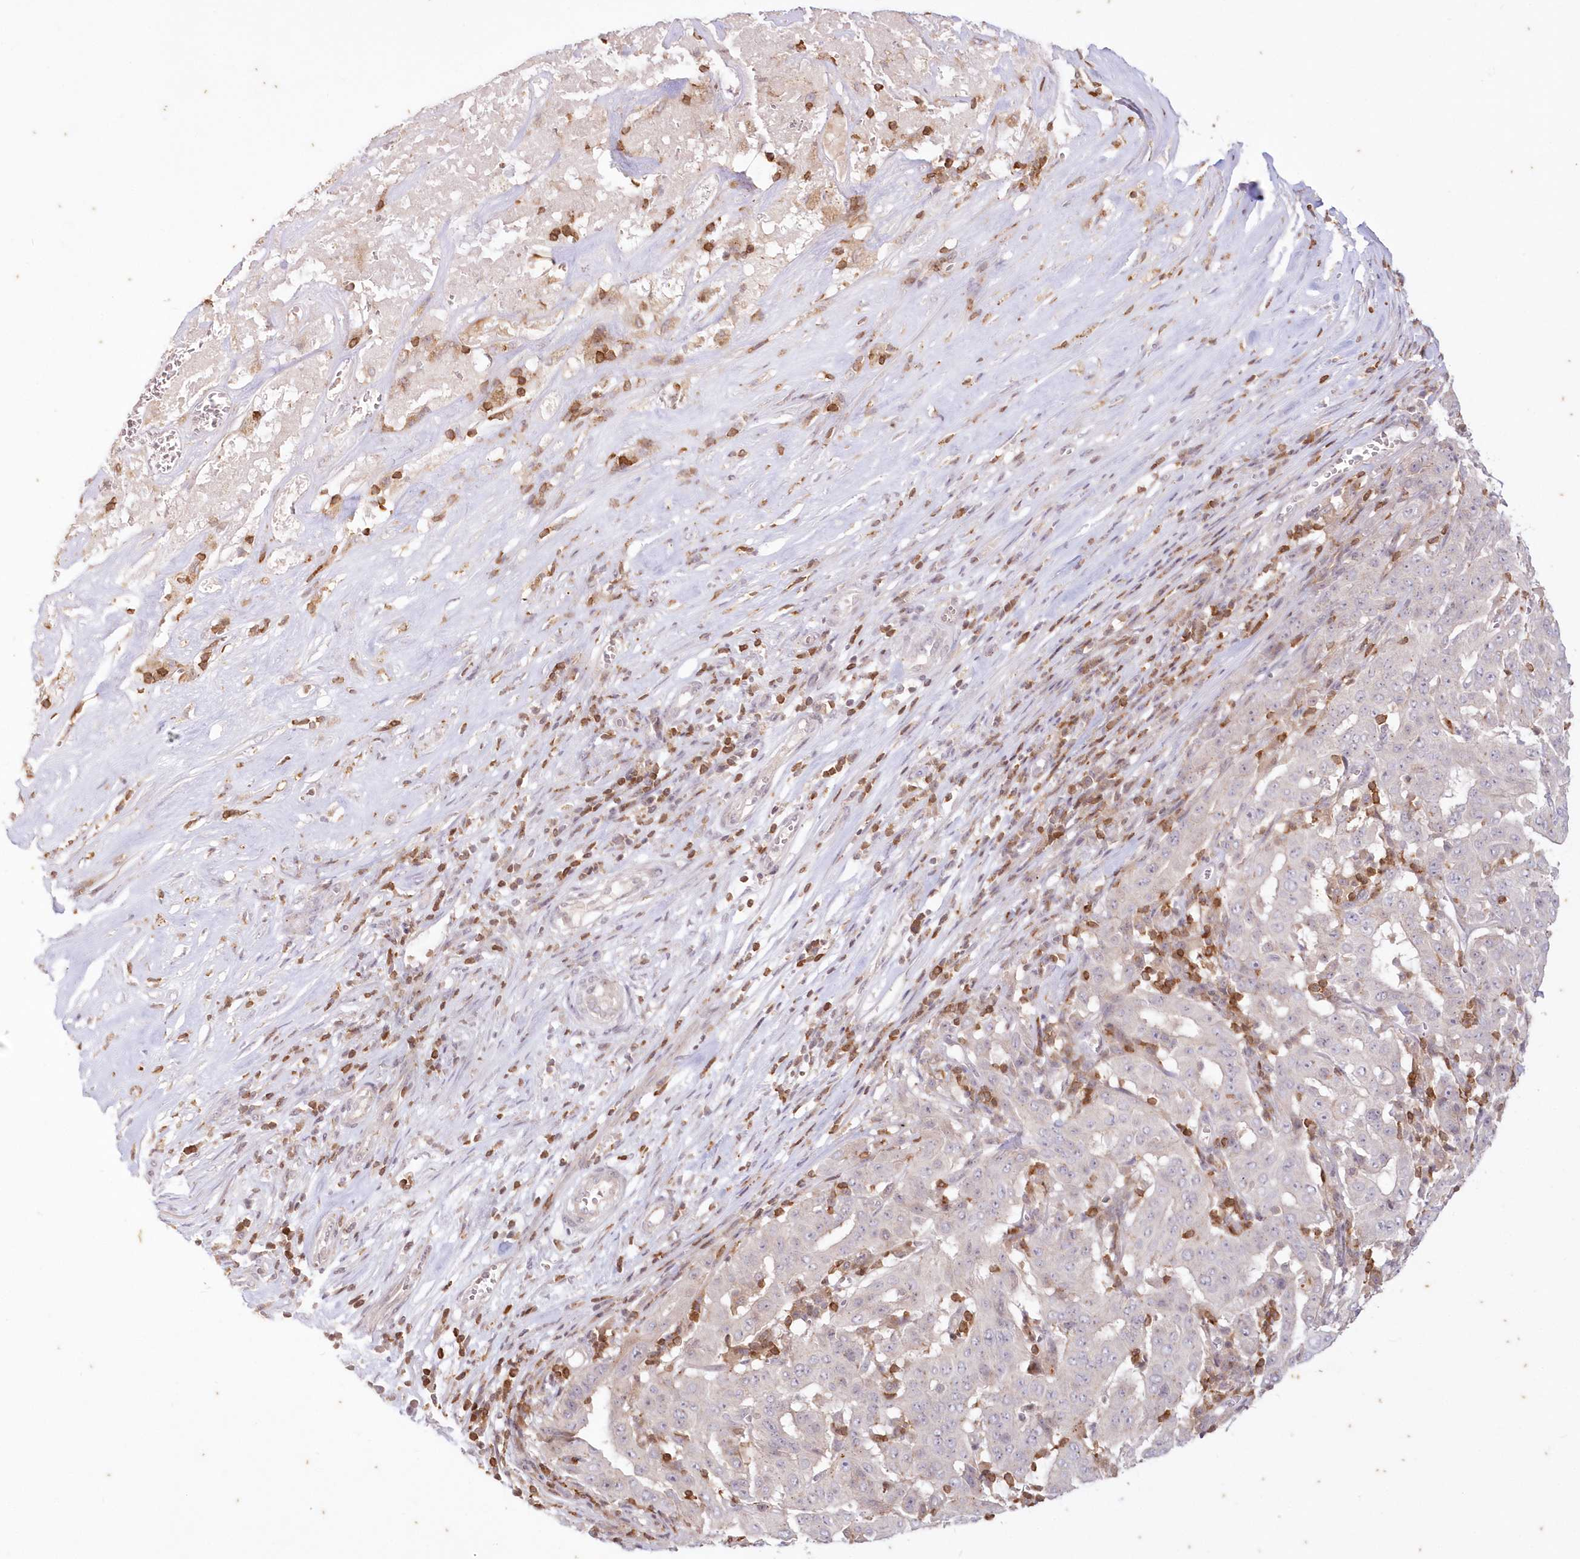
{"staining": {"intensity": "strong", "quantity": "<25%", "location": "cytoplasmic/membranous"}, "tissue": "pancreatic cancer", "cell_type": "Tumor cells", "image_type": "cancer", "snomed": [{"axis": "morphology", "description": "Adenocarcinoma, NOS"}, {"axis": "topography", "description": "Pancreas"}], "caption": "This micrograph reveals adenocarcinoma (pancreatic) stained with immunohistochemistry (IHC) to label a protein in brown. The cytoplasmic/membranous of tumor cells show strong positivity for the protein. Nuclei are counter-stained blue.", "gene": "MTMR3", "patient": {"sex": "male", "age": 63}}